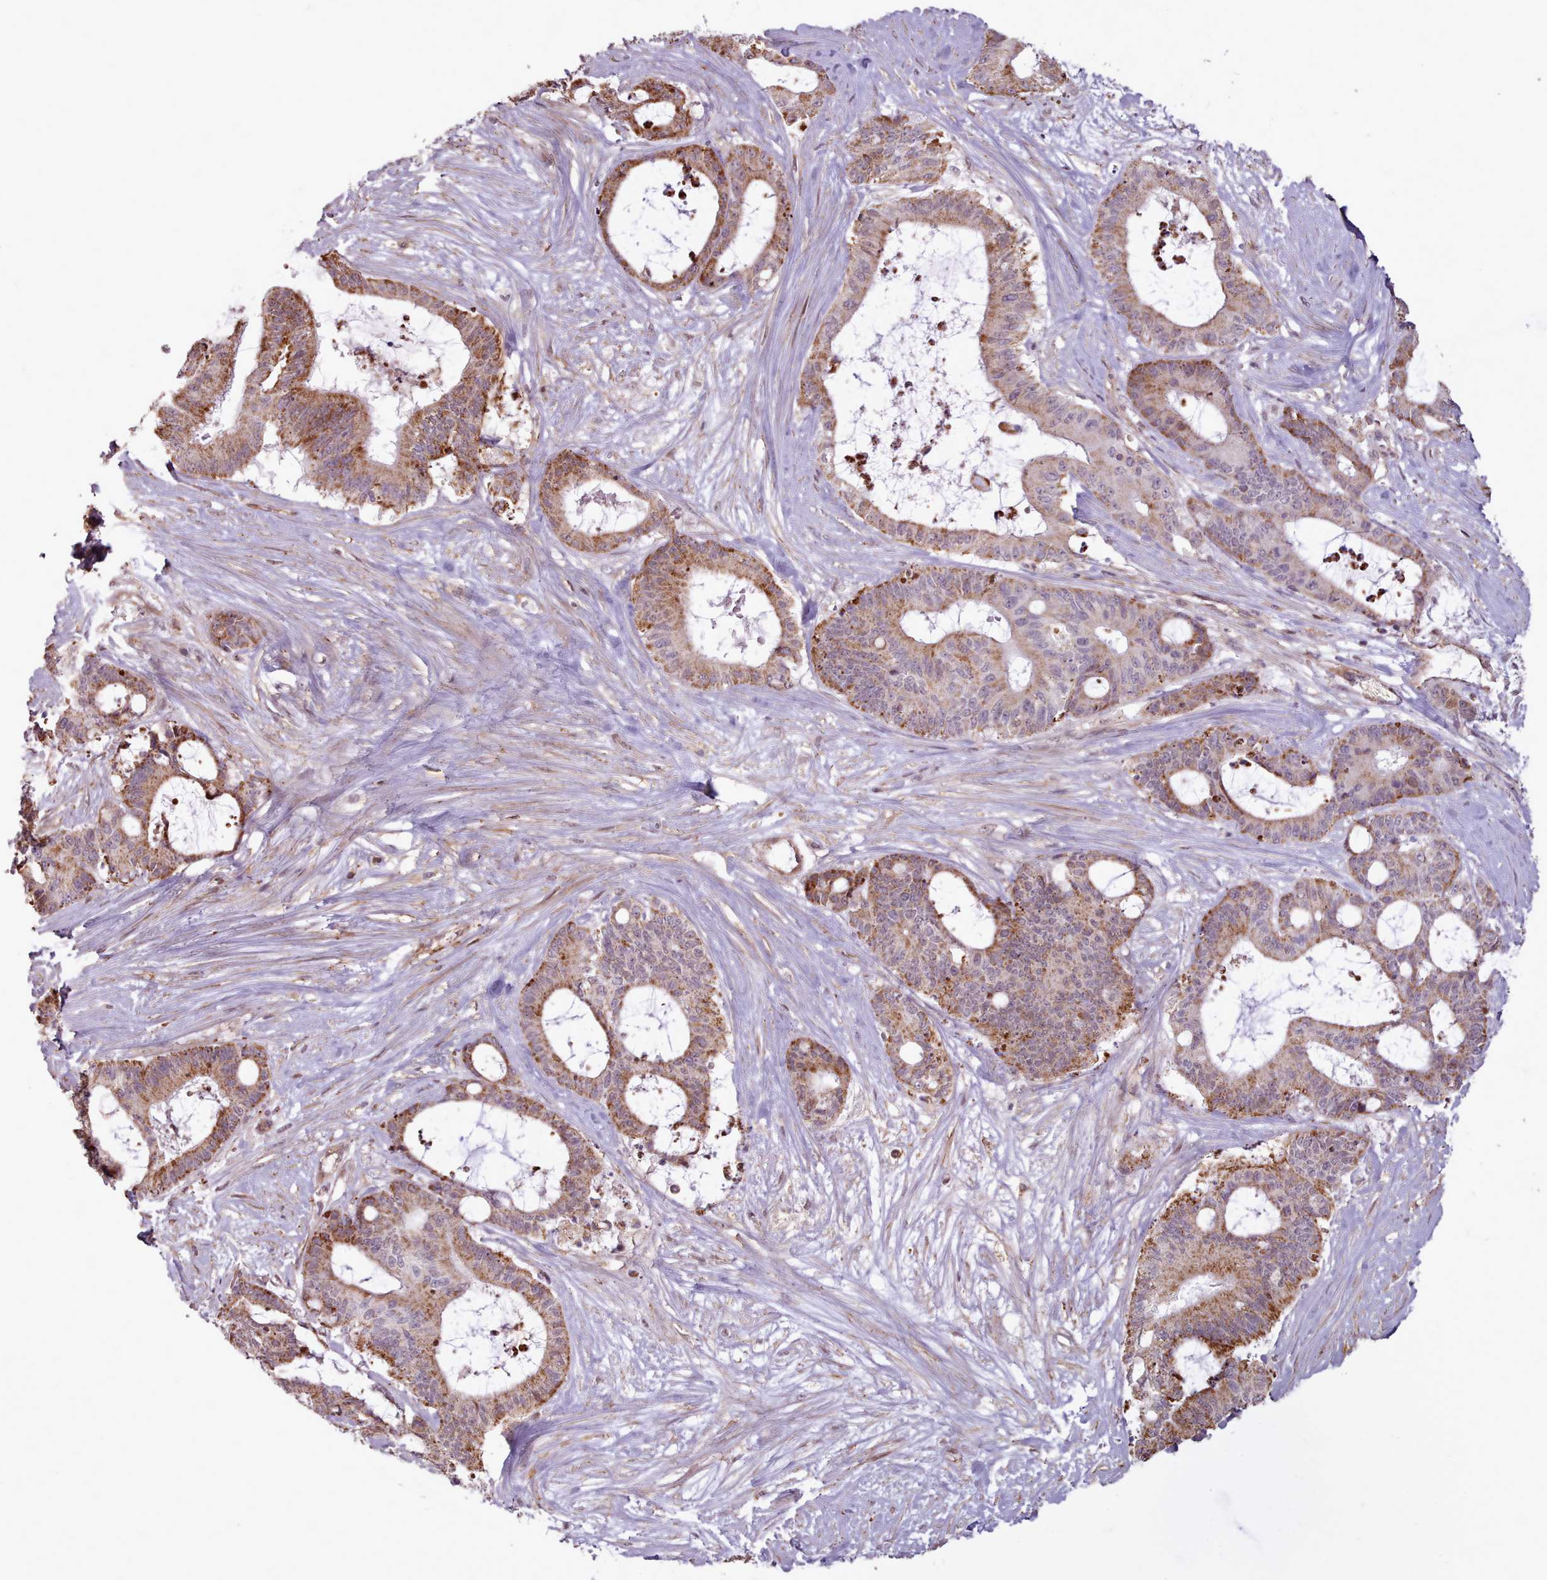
{"staining": {"intensity": "moderate", "quantity": ">75%", "location": "cytoplasmic/membranous"}, "tissue": "liver cancer", "cell_type": "Tumor cells", "image_type": "cancer", "snomed": [{"axis": "morphology", "description": "Normal tissue, NOS"}, {"axis": "morphology", "description": "Cholangiocarcinoma"}, {"axis": "topography", "description": "Liver"}, {"axis": "topography", "description": "Peripheral nerve tissue"}], "caption": "Immunohistochemistry (IHC) image of neoplastic tissue: liver cancer (cholangiocarcinoma) stained using IHC demonstrates medium levels of moderate protein expression localized specifically in the cytoplasmic/membranous of tumor cells, appearing as a cytoplasmic/membranous brown color.", "gene": "ZMYM4", "patient": {"sex": "female", "age": 73}}